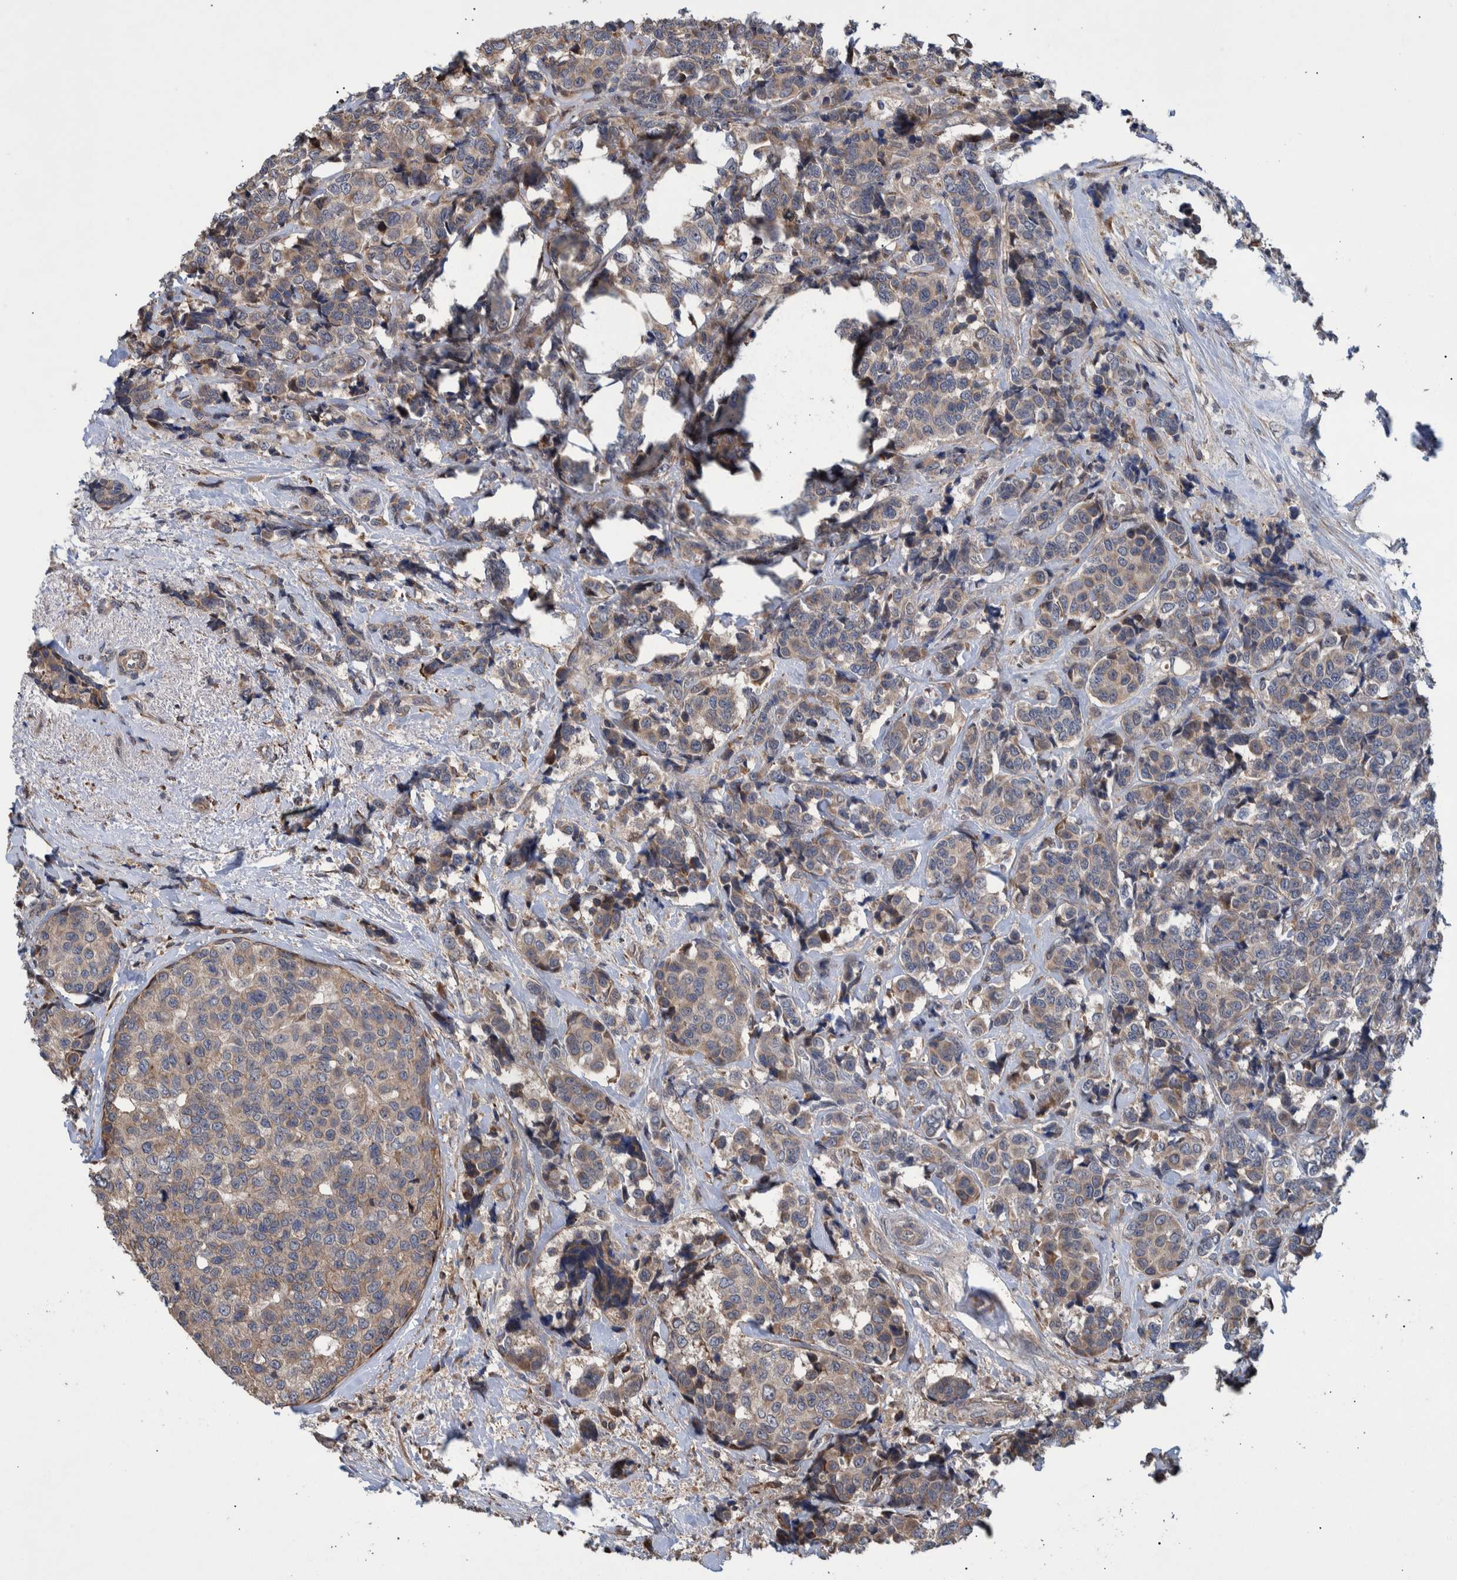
{"staining": {"intensity": "weak", "quantity": ">75%", "location": "cytoplasmic/membranous"}, "tissue": "breast cancer", "cell_type": "Tumor cells", "image_type": "cancer", "snomed": [{"axis": "morphology", "description": "Normal tissue, NOS"}, {"axis": "morphology", "description": "Duct carcinoma"}, {"axis": "topography", "description": "Breast"}], "caption": "High-power microscopy captured an IHC image of breast cancer (invasive ductal carcinoma), revealing weak cytoplasmic/membranous staining in about >75% of tumor cells.", "gene": "B3GNTL1", "patient": {"sex": "female", "age": 43}}